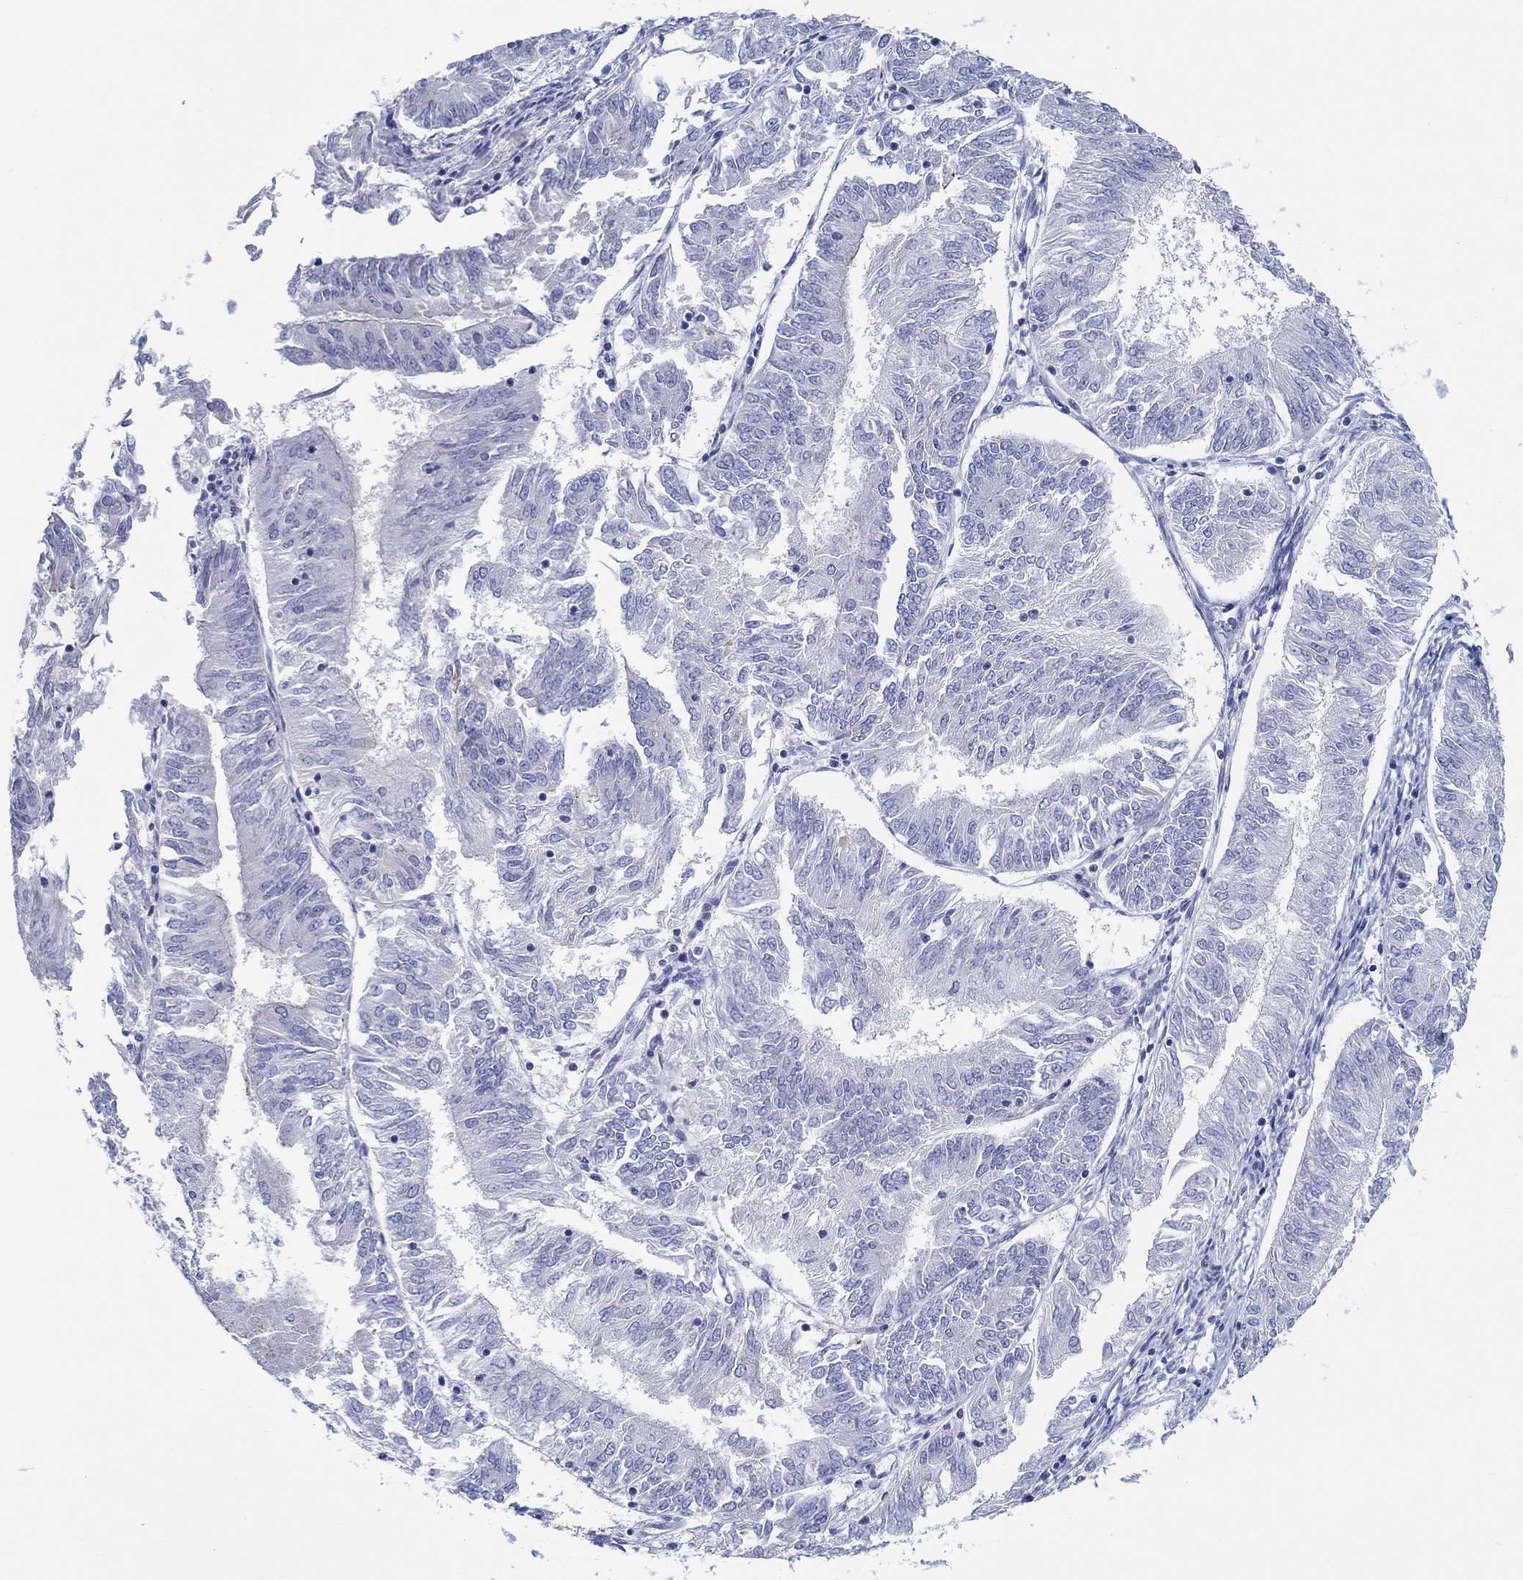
{"staining": {"intensity": "negative", "quantity": "none", "location": "none"}, "tissue": "endometrial cancer", "cell_type": "Tumor cells", "image_type": "cancer", "snomed": [{"axis": "morphology", "description": "Adenocarcinoma, NOS"}, {"axis": "topography", "description": "Endometrium"}], "caption": "Protein analysis of adenocarcinoma (endometrial) exhibits no significant positivity in tumor cells.", "gene": "HAPLN4", "patient": {"sex": "female", "age": 58}}